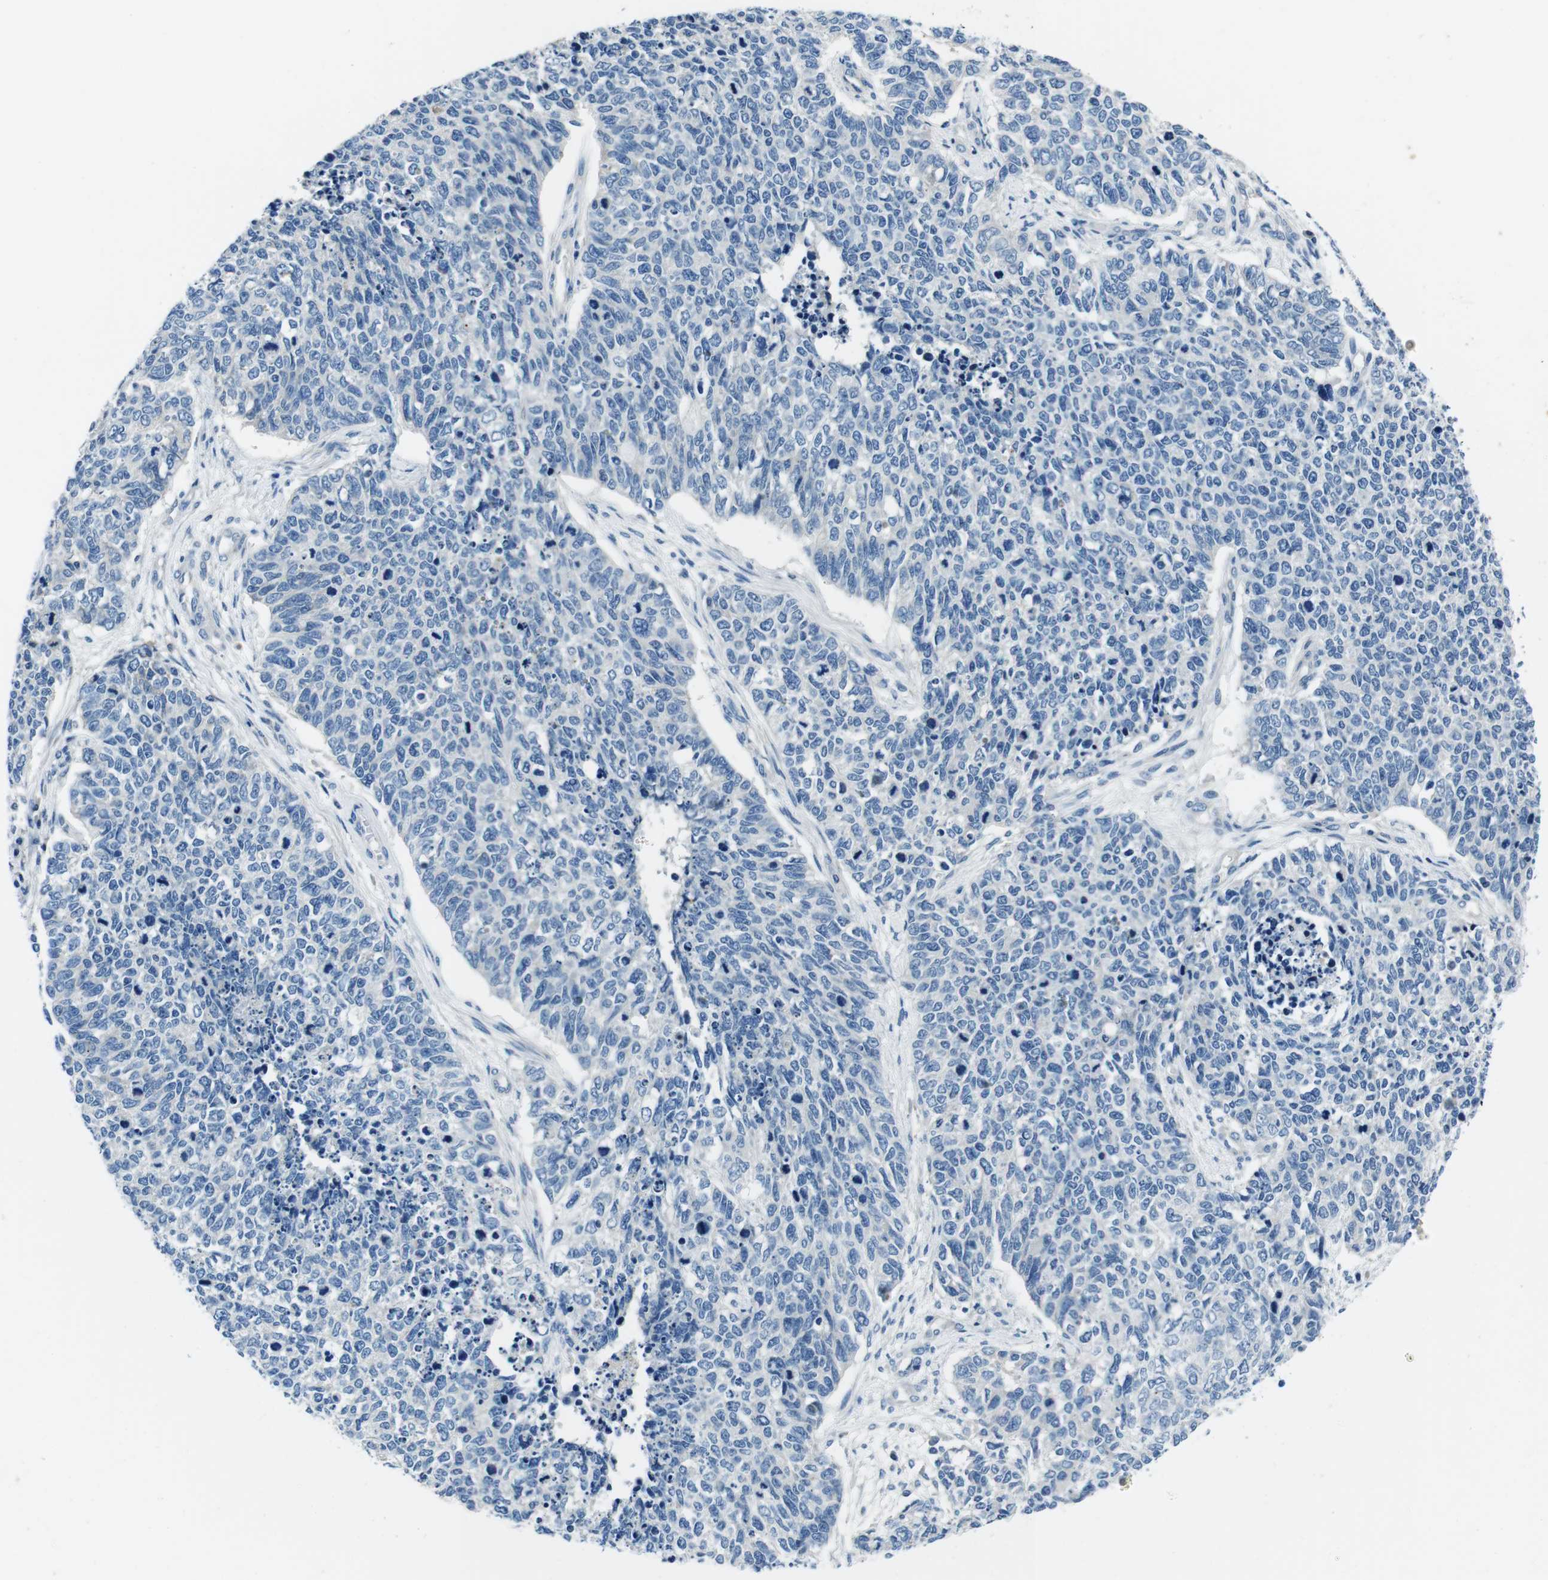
{"staining": {"intensity": "negative", "quantity": "none", "location": "none"}, "tissue": "cervical cancer", "cell_type": "Tumor cells", "image_type": "cancer", "snomed": [{"axis": "morphology", "description": "Squamous cell carcinoma, NOS"}, {"axis": "topography", "description": "Cervix"}], "caption": "A high-resolution photomicrograph shows immunohistochemistry staining of cervical cancer, which reveals no significant staining in tumor cells.", "gene": "CASQ1", "patient": {"sex": "female", "age": 63}}